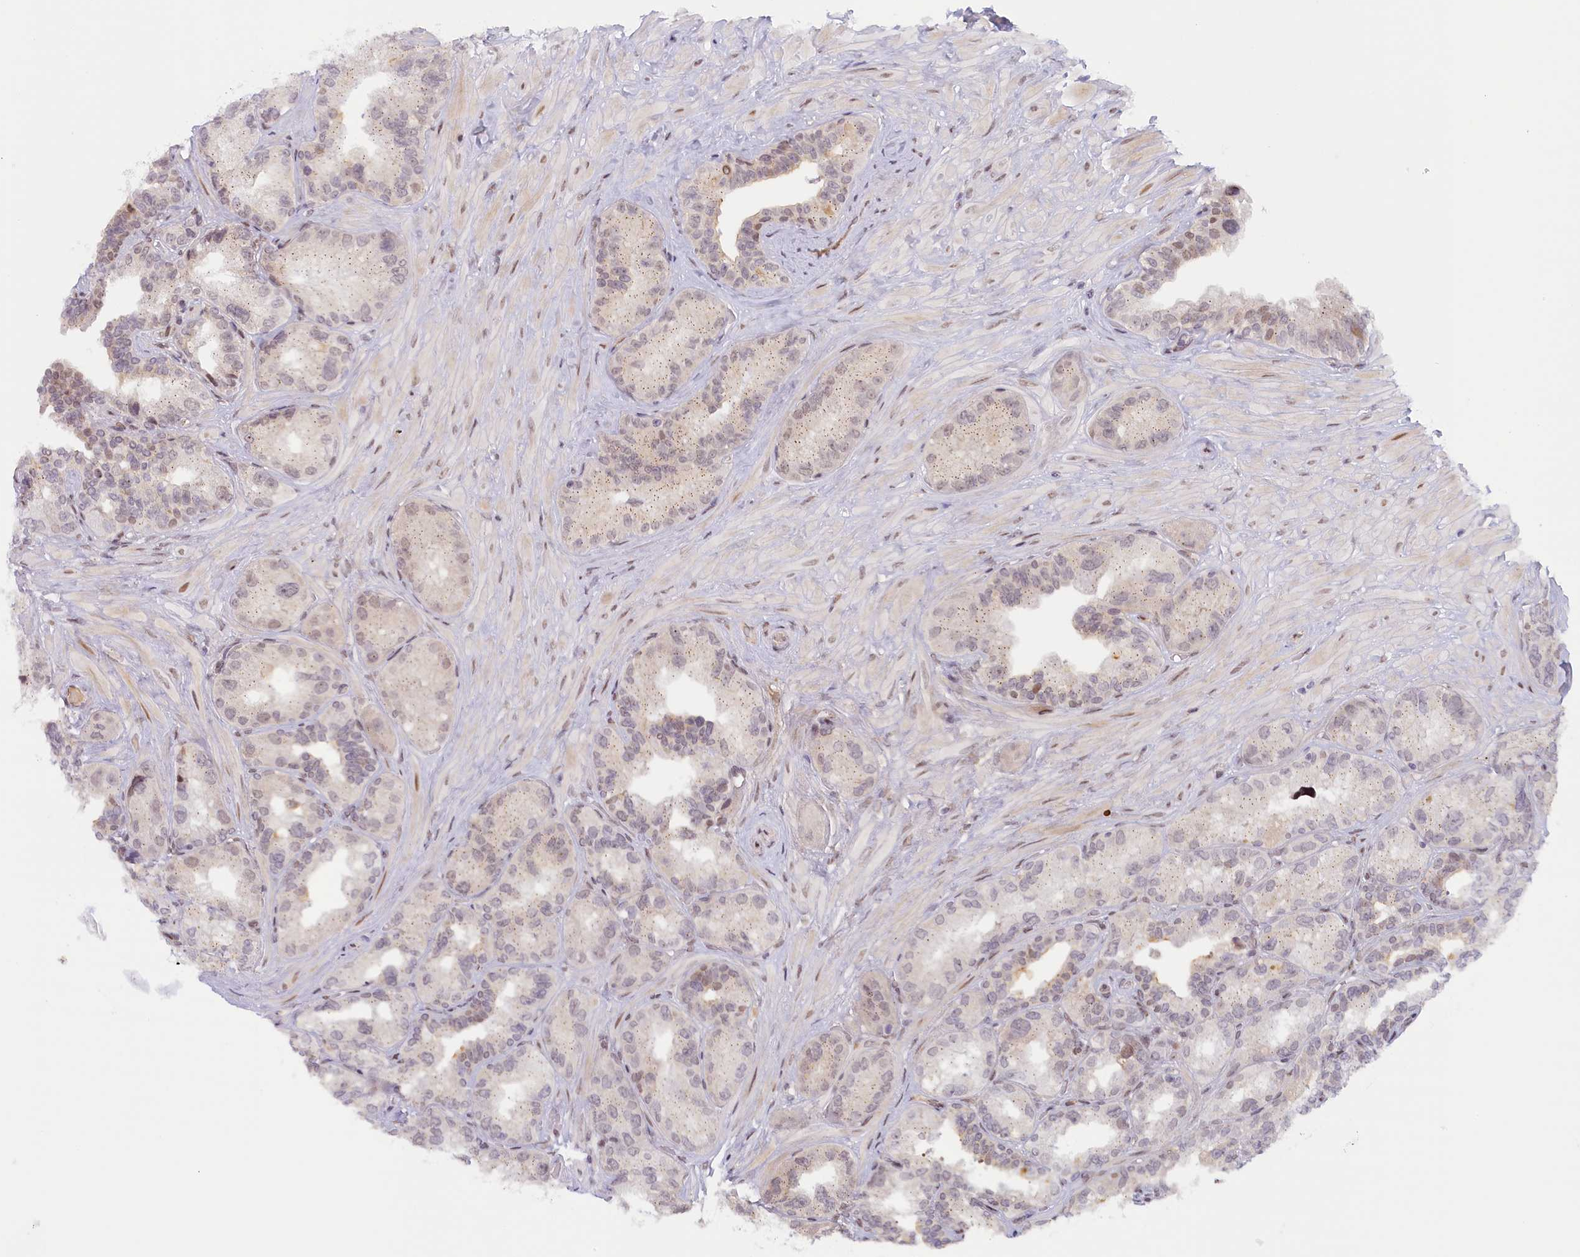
{"staining": {"intensity": "weak", "quantity": "25%-75%", "location": "cytoplasmic/membranous,nuclear"}, "tissue": "seminal vesicle", "cell_type": "Glandular cells", "image_type": "normal", "snomed": [{"axis": "morphology", "description": "Normal tissue, NOS"}, {"axis": "topography", "description": "Seminal veicle"}, {"axis": "topography", "description": "Peripheral nerve tissue"}], "caption": "Weak cytoplasmic/membranous,nuclear positivity is appreciated in approximately 25%-75% of glandular cells in normal seminal vesicle.", "gene": "SEC31B", "patient": {"sex": "male", "age": 67}}